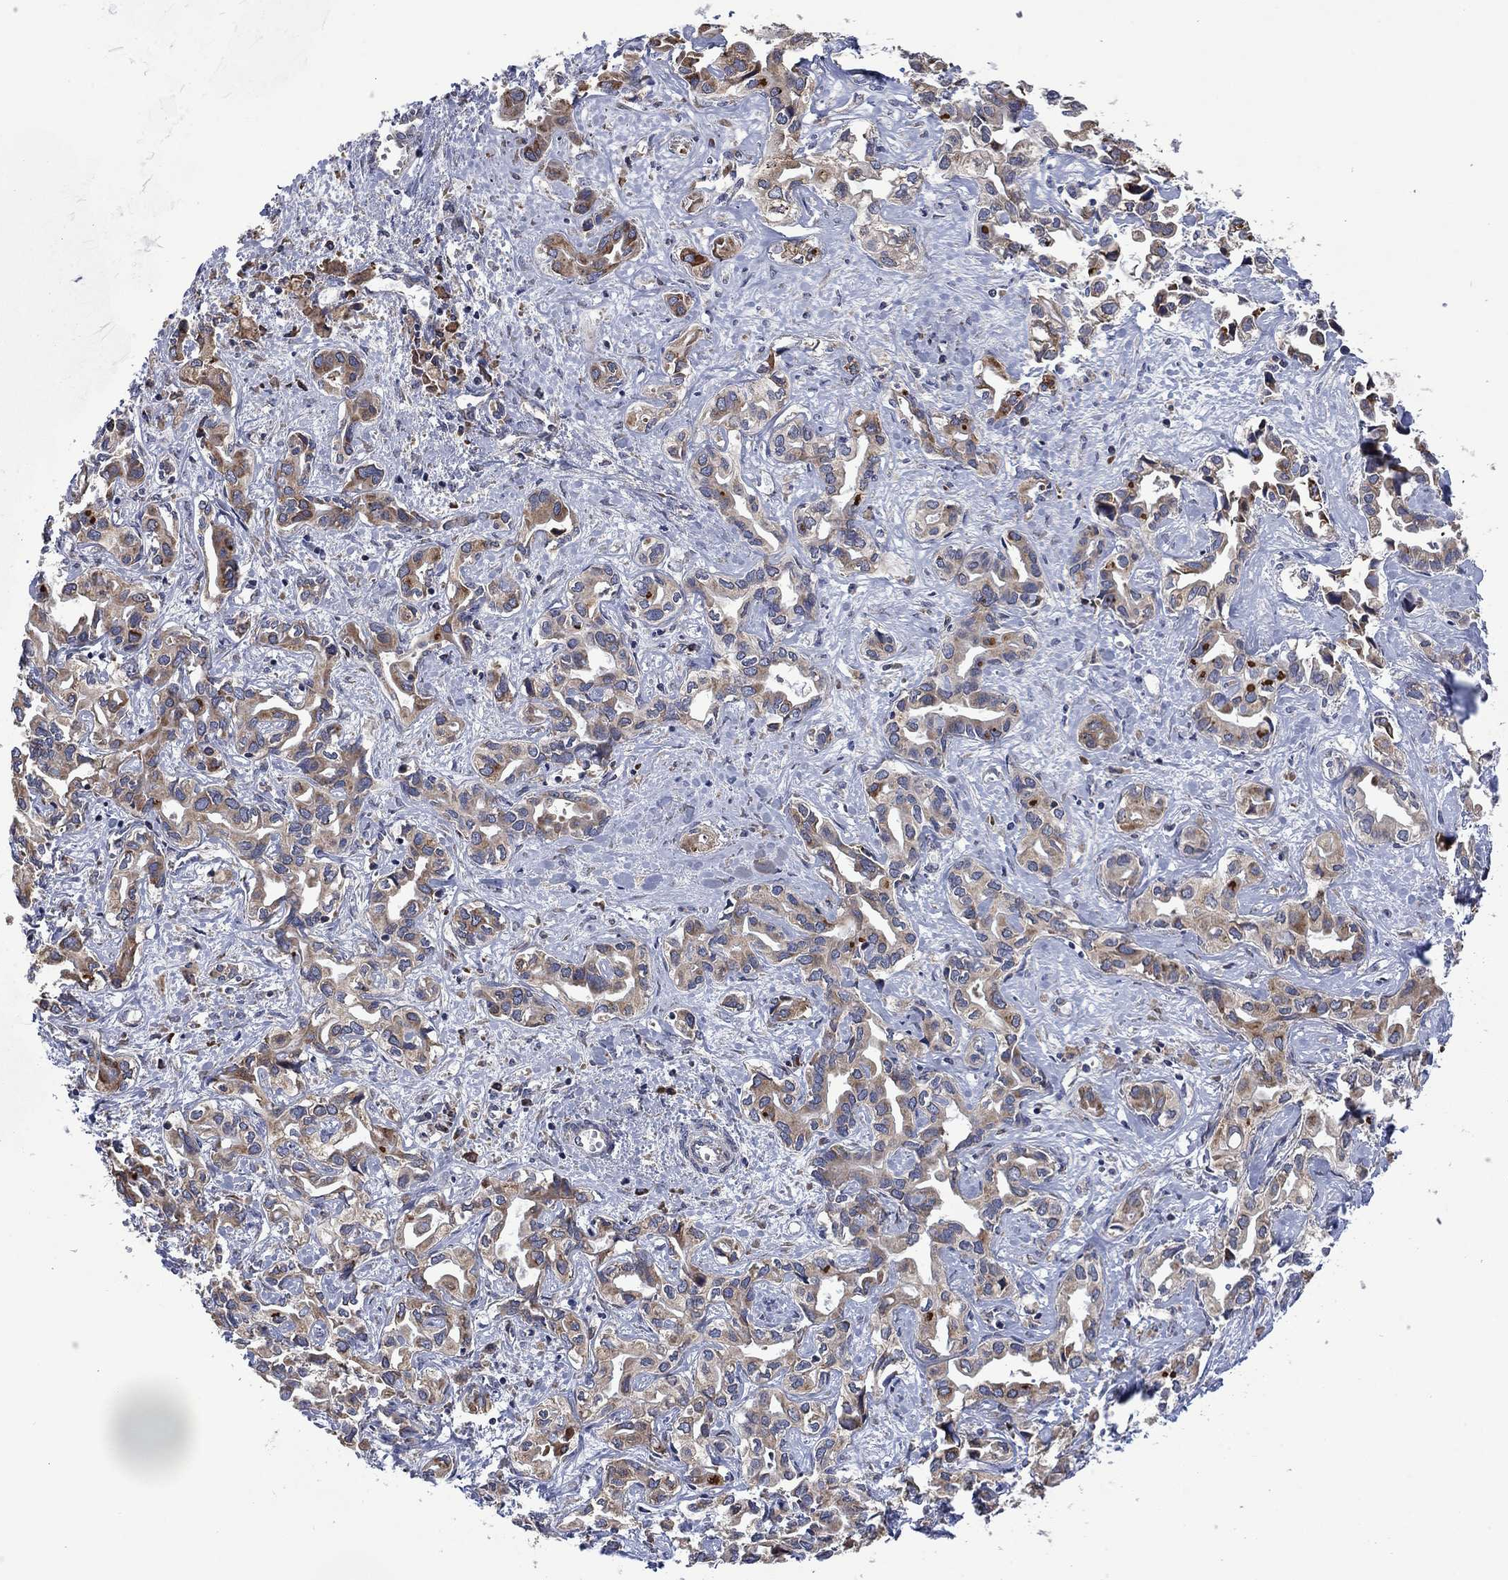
{"staining": {"intensity": "moderate", "quantity": ">75%", "location": "cytoplasmic/membranous"}, "tissue": "liver cancer", "cell_type": "Tumor cells", "image_type": "cancer", "snomed": [{"axis": "morphology", "description": "Cholangiocarcinoma"}, {"axis": "topography", "description": "Liver"}], "caption": "Immunohistochemical staining of human liver cholangiocarcinoma exhibits moderate cytoplasmic/membranous protein expression in about >75% of tumor cells.", "gene": "FURIN", "patient": {"sex": "female", "age": 64}}